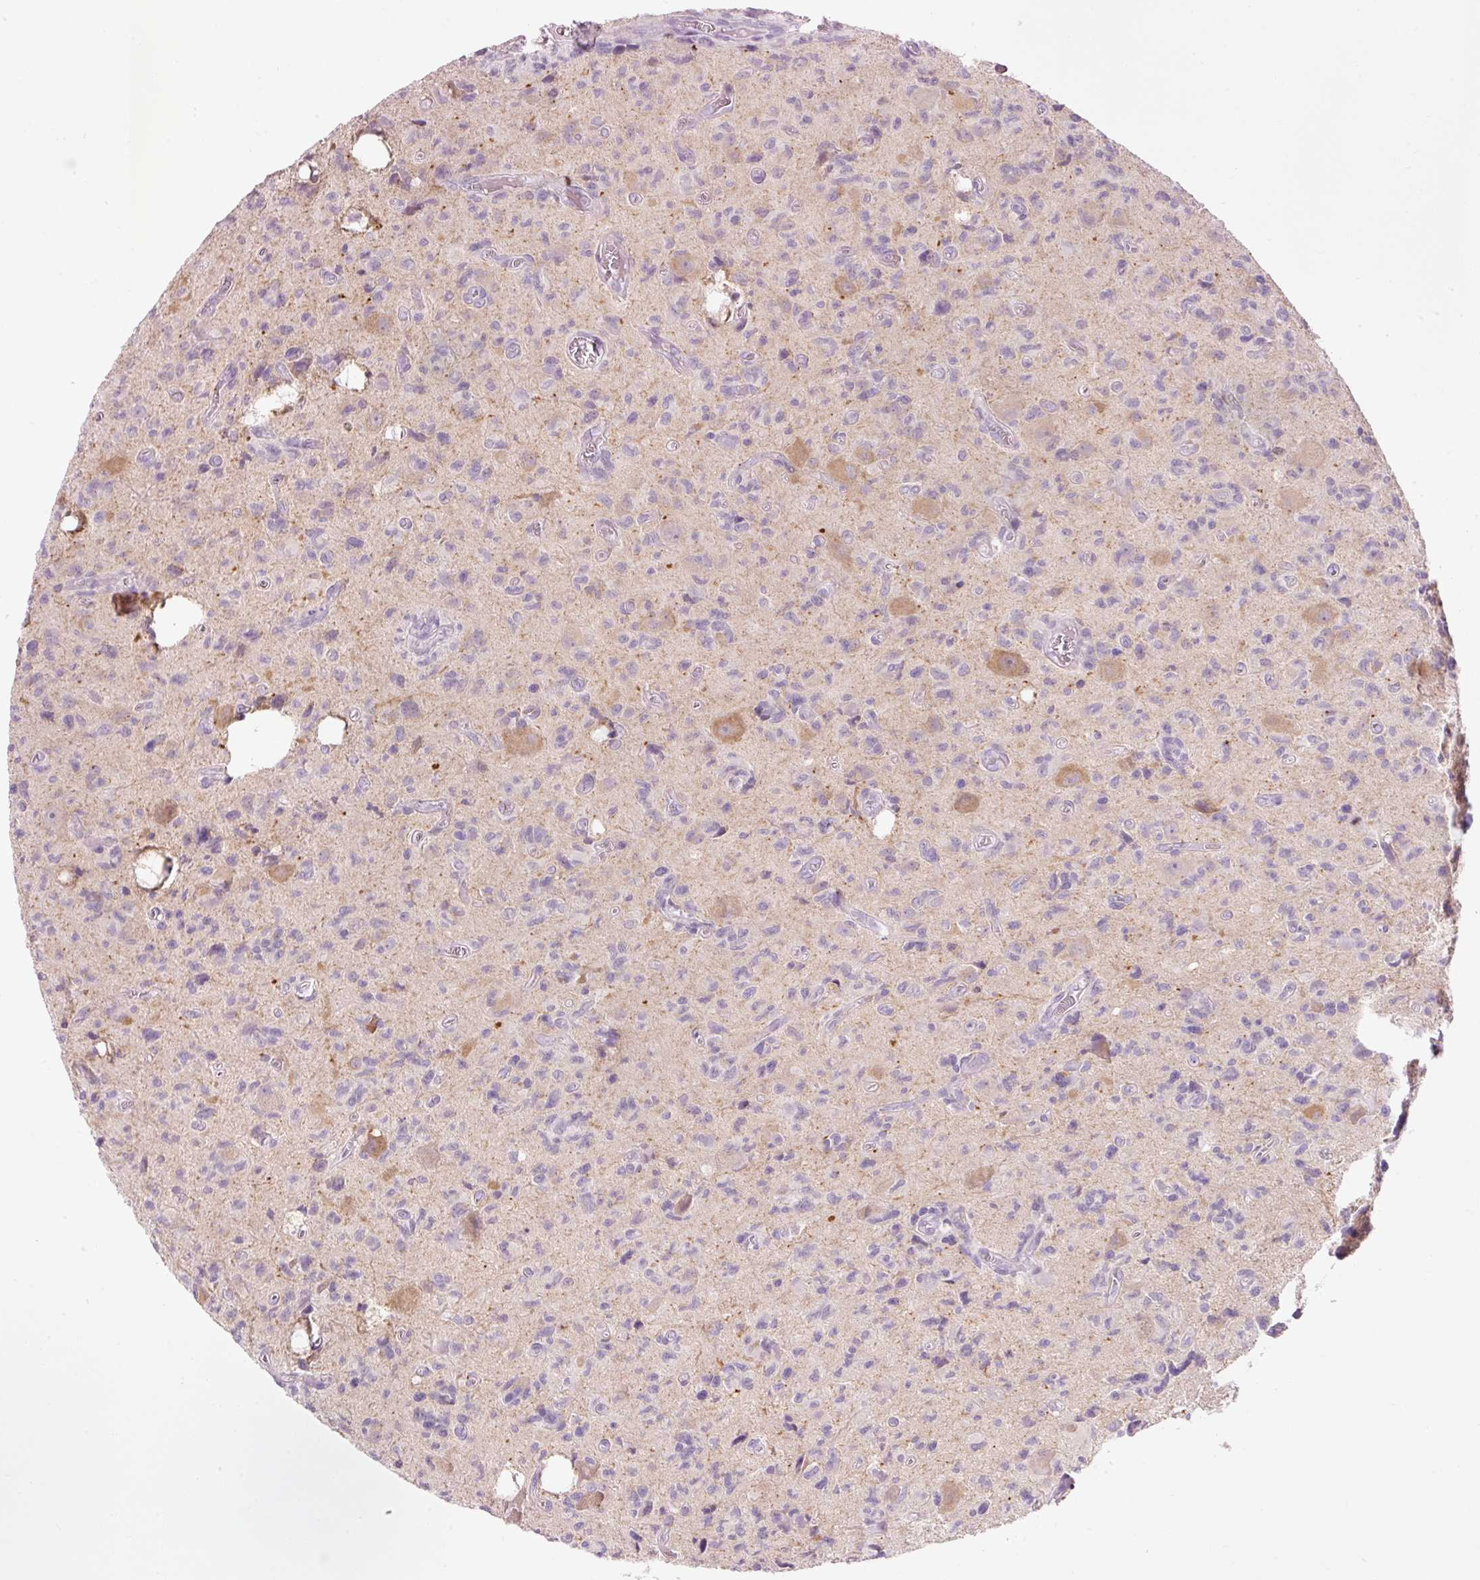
{"staining": {"intensity": "negative", "quantity": "none", "location": "none"}, "tissue": "glioma", "cell_type": "Tumor cells", "image_type": "cancer", "snomed": [{"axis": "morphology", "description": "Glioma, malignant, High grade"}, {"axis": "topography", "description": "Brain"}], "caption": "An IHC image of high-grade glioma (malignant) is shown. There is no staining in tumor cells of high-grade glioma (malignant). Brightfield microscopy of immunohistochemistry stained with DAB (3,3'-diaminobenzidine) (brown) and hematoxylin (blue), captured at high magnification.", "gene": "DHRS11", "patient": {"sex": "male", "age": 76}}